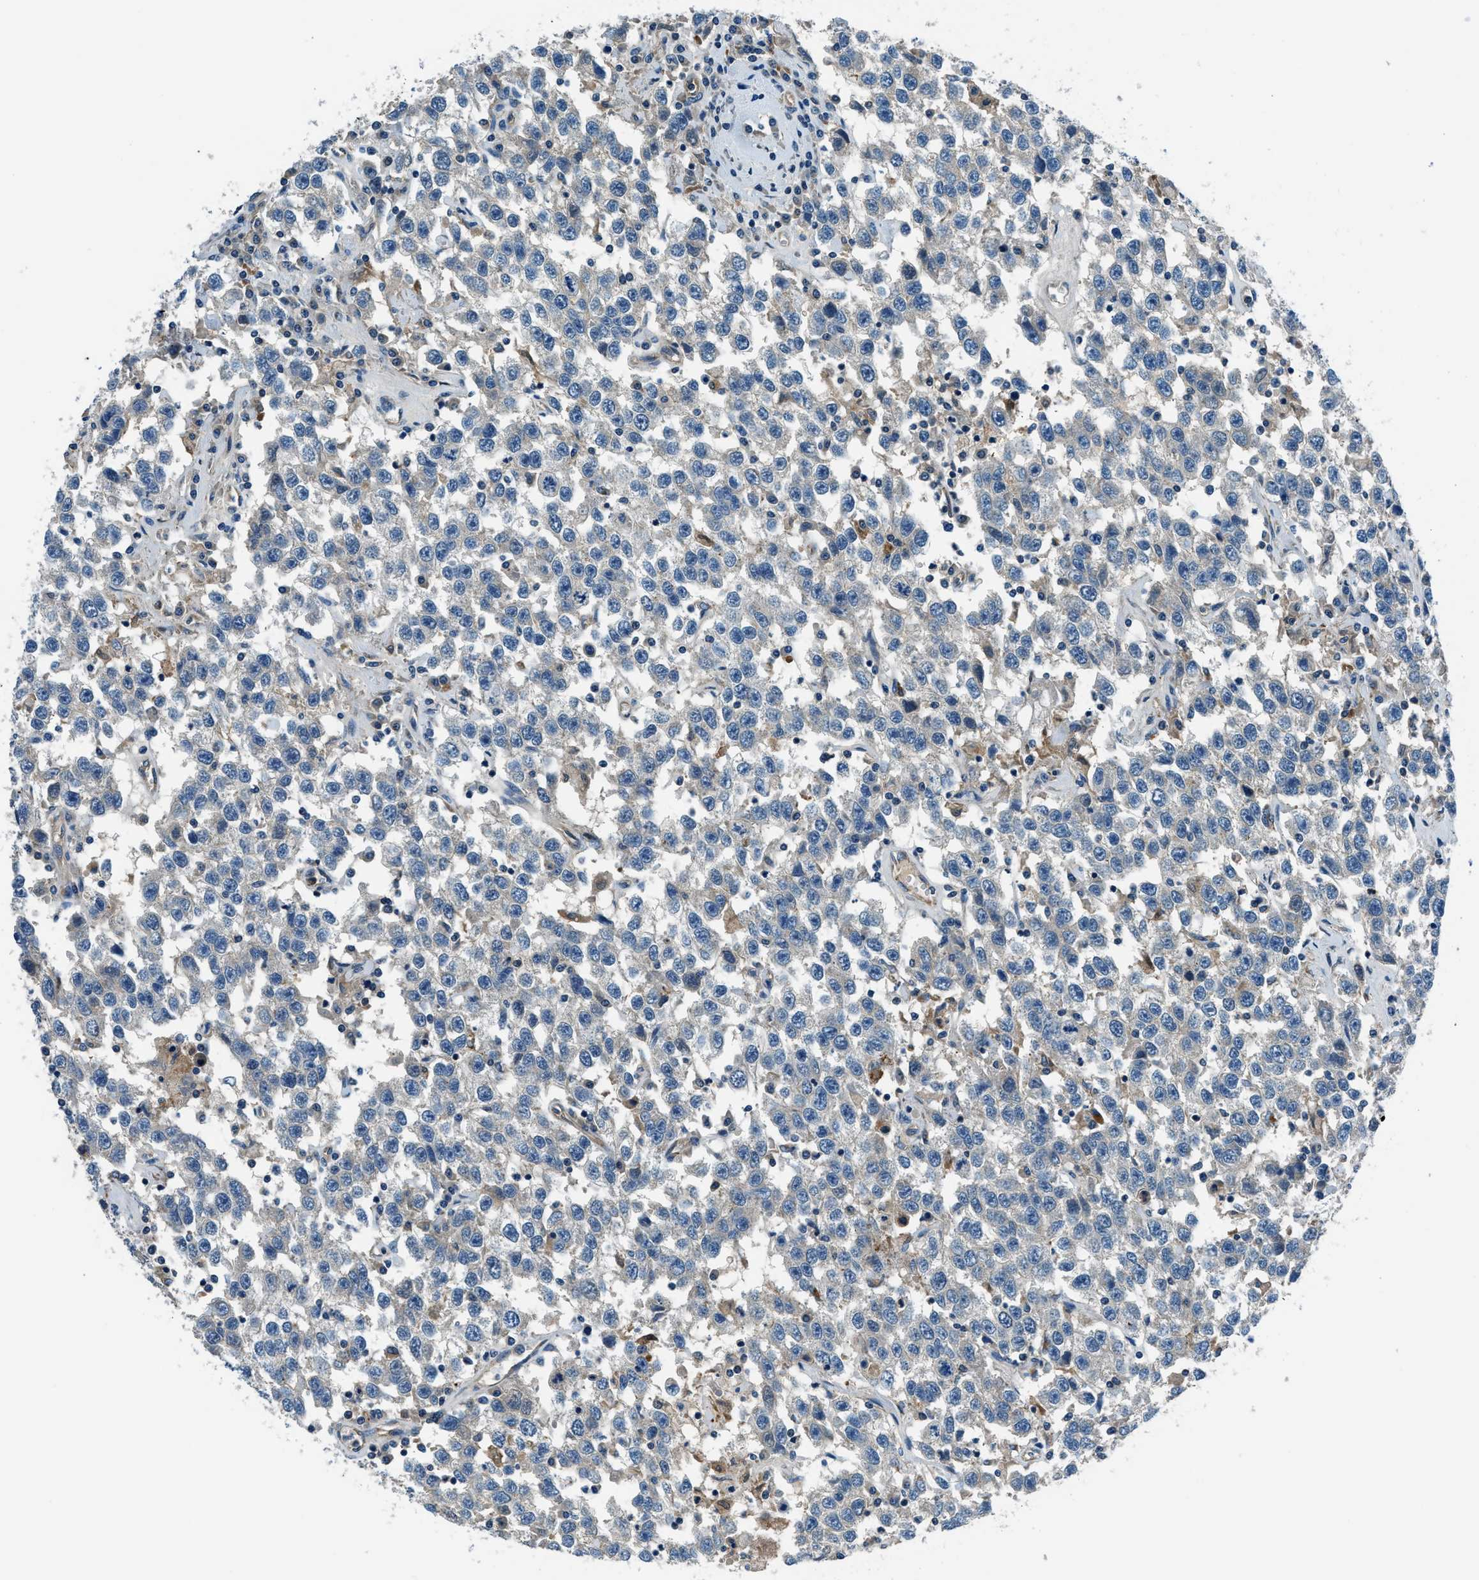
{"staining": {"intensity": "negative", "quantity": "none", "location": "none"}, "tissue": "testis cancer", "cell_type": "Tumor cells", "image_type": "cancer", "snomed": [{"axis": "morphology", "description": "Seminoma, NOS"}, {"axis": "topography", "description": "Testis"}], "caption": "Immunohistochemistry (IHC) image of testis cancer stained for a protein (brown), which reveals no positivity in tumor cells.", "gene": "SLC19A2", "patient": {"sex": "male", "age": 41}}